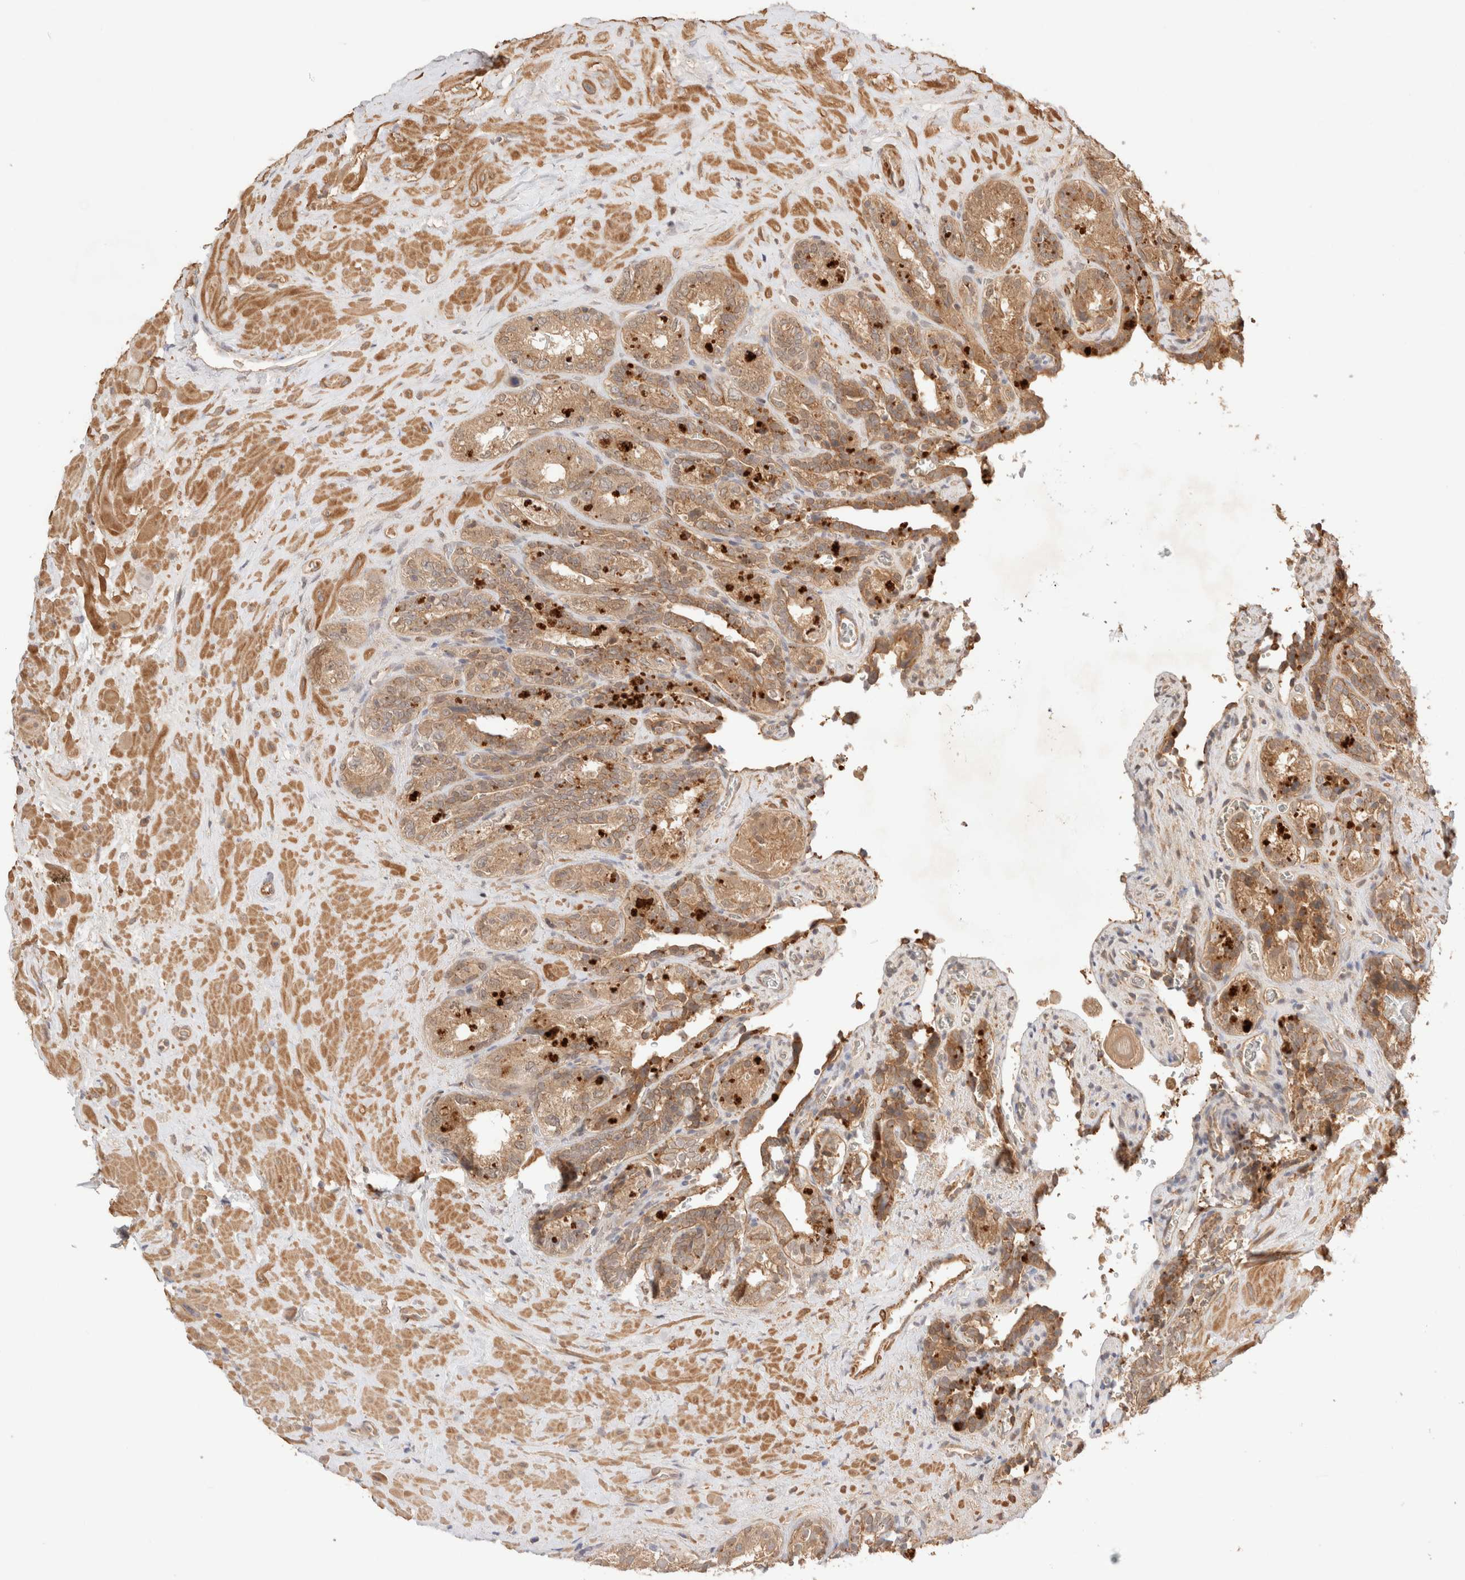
{"staining": {"intensity": "moderate", "quantity": ">75%", "location": "cytoplasmic/membranous"}, "tissue": "seminal vesicle", "cell_type": "Glandular cells", "image_type": "normal", "snomed": [{"axis": "morphology", "description": "Normal tissue, NOS"}, {"axis": "topography", "description": "Prostate"}, {"axis": "topography", "description": "Seminal veicle"}], "caption": "This image shows IHC staining of normal human seminal vesicle, with medium moderate cytoplasmic/membranous positivity in approximately >75% of glandular cells.", "gene": "CARNMT1", "patient": {"sex": "male", "age": 67}}